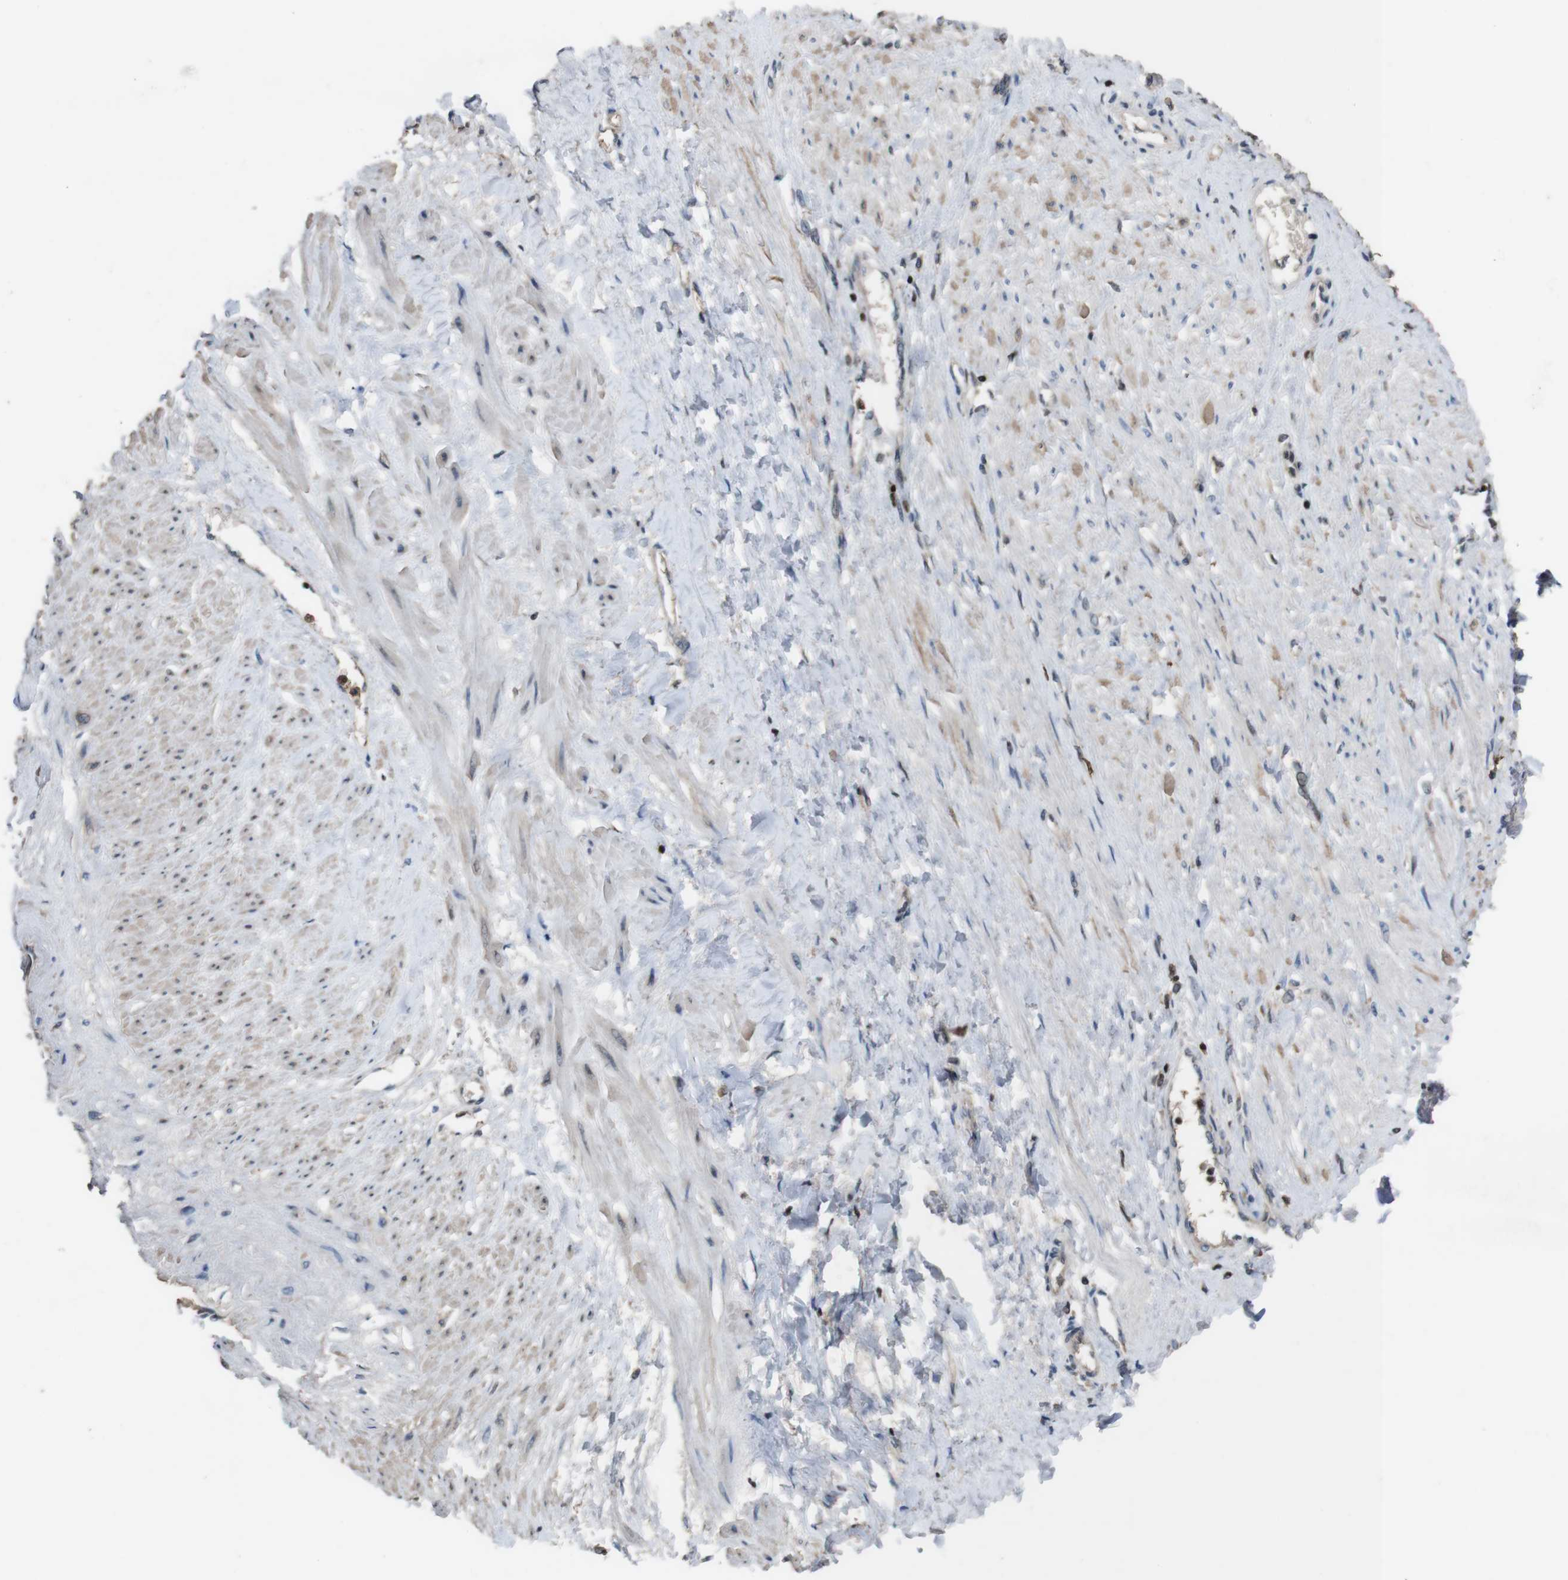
{"staining": {"intensity": "negative", "quantity": "none", "location": "none"}, "tissue": "smooth muscle", "cell_type": "Smooth muscle cells", "image_type": "normal", "snomed": [{"axis": "morphology", "description": "Normal tissue, NOS"}, {"axis": "topography", "description": "Smooth muscle"}, {"axis": "topography", "description": "Uterus"}], "caption": "Immunohistochemistry (IHC) photomicrograph of unremarkable smooth muscle stained for a protein (brown), which demonstrates no positivity in smooth muscle cells.", "gene": "SUB1", "patient": {"sex": "female", "age": 39}}